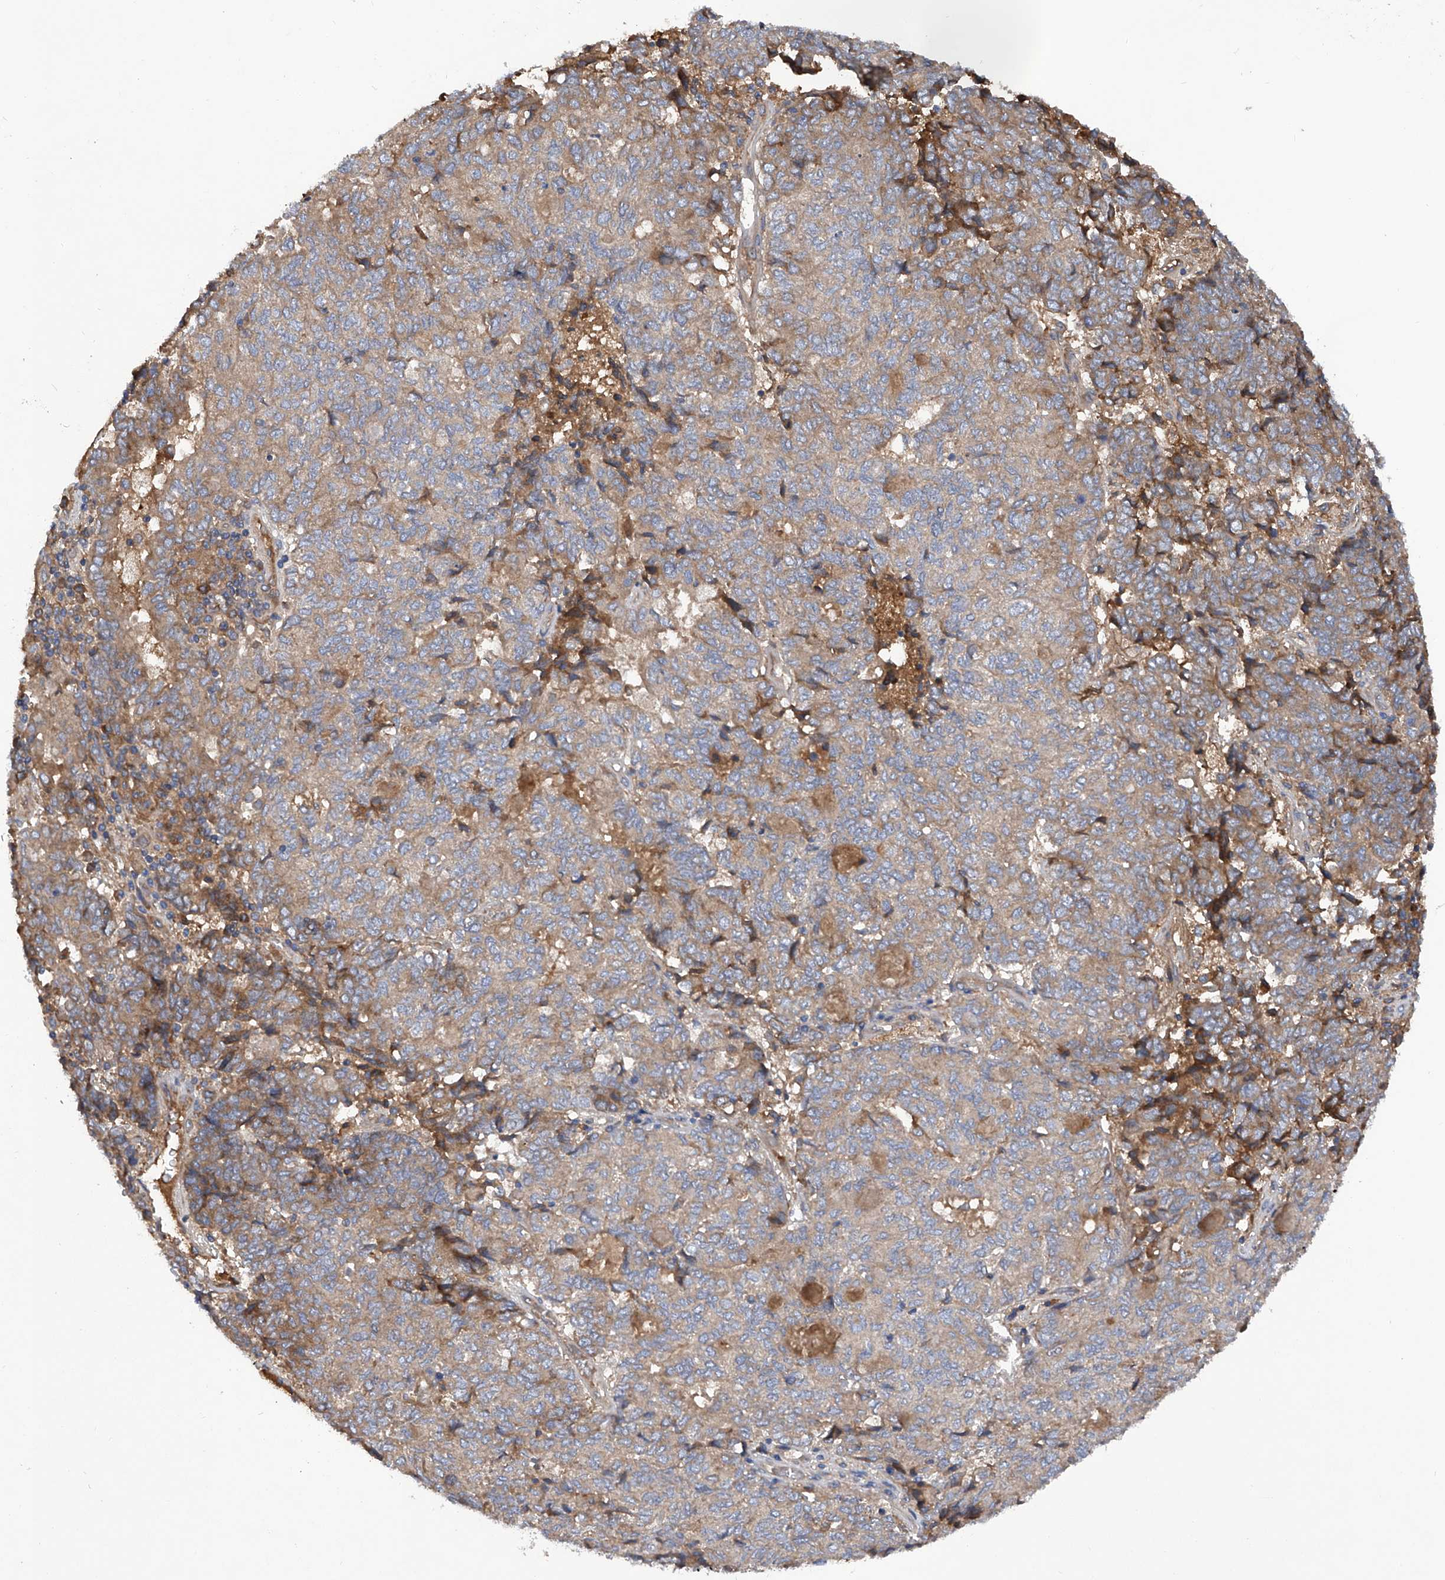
{"staining": {"intensity": "moderate", "quantity": "25%-75%", "location": "cytoplasmic/membranous"}, "tissue": "endometrial cancer", "cell_type": "Tumor cells", "image_type": "cancer", "snomed": [{"axis": "morphology", "description": "Adenocarcinoma, NOS"}, {"axis": "topography", "description": "Endometrium"}], "caption": "Human endometrial cancer stained with a protein marker reveals moderate staining in tumor cells.", "gene": "ASCC3", "patient": {"sex": "female", "age": 80}}